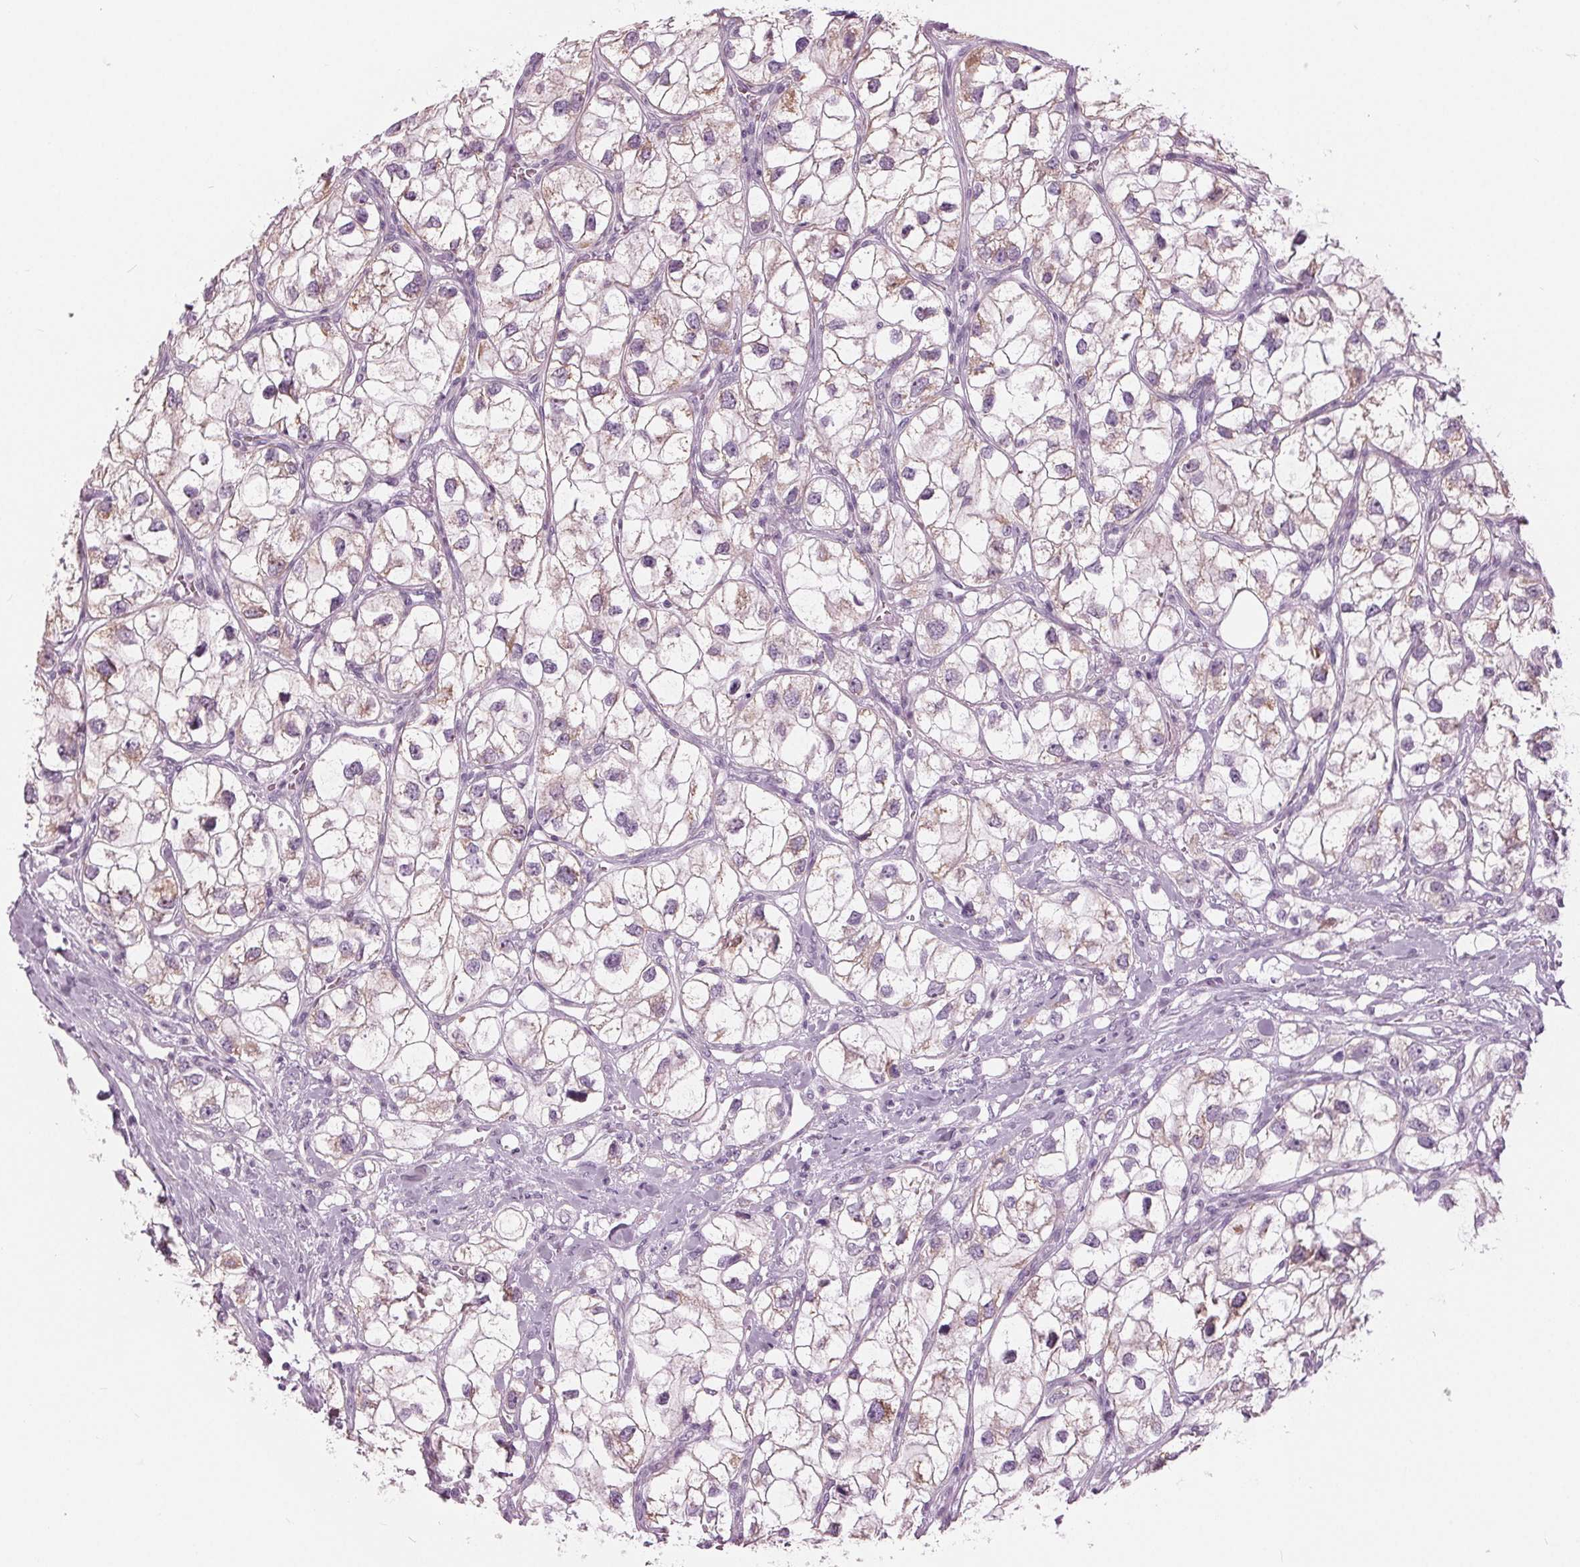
{"staining": {"intensity": "weak", "quantity": "25%-75%", "location": "cytoplasmic/membranous"}, "tissue": "renal cancer", "cell_type": "Tumor cells", "image_type": "cancer", "snomed": [{"axis": "morphology", "description": "Adenocarcinoma, NOS"}, {"axis": "topography", "description": "Kidney"}], "caption": "Renal adenocarcinoma stained with DAB (3,3'-diaminobenzidine) immunohistochemistry reveals low levels of weak cytoplasmic/membranous positivity in about 25%-75% of tumor cells. Ihc stains the protein of interest in brown and the nuclei are stained blue.", "gene": "SAMD4A", "patient": {"sex": "male", "age": 59}}